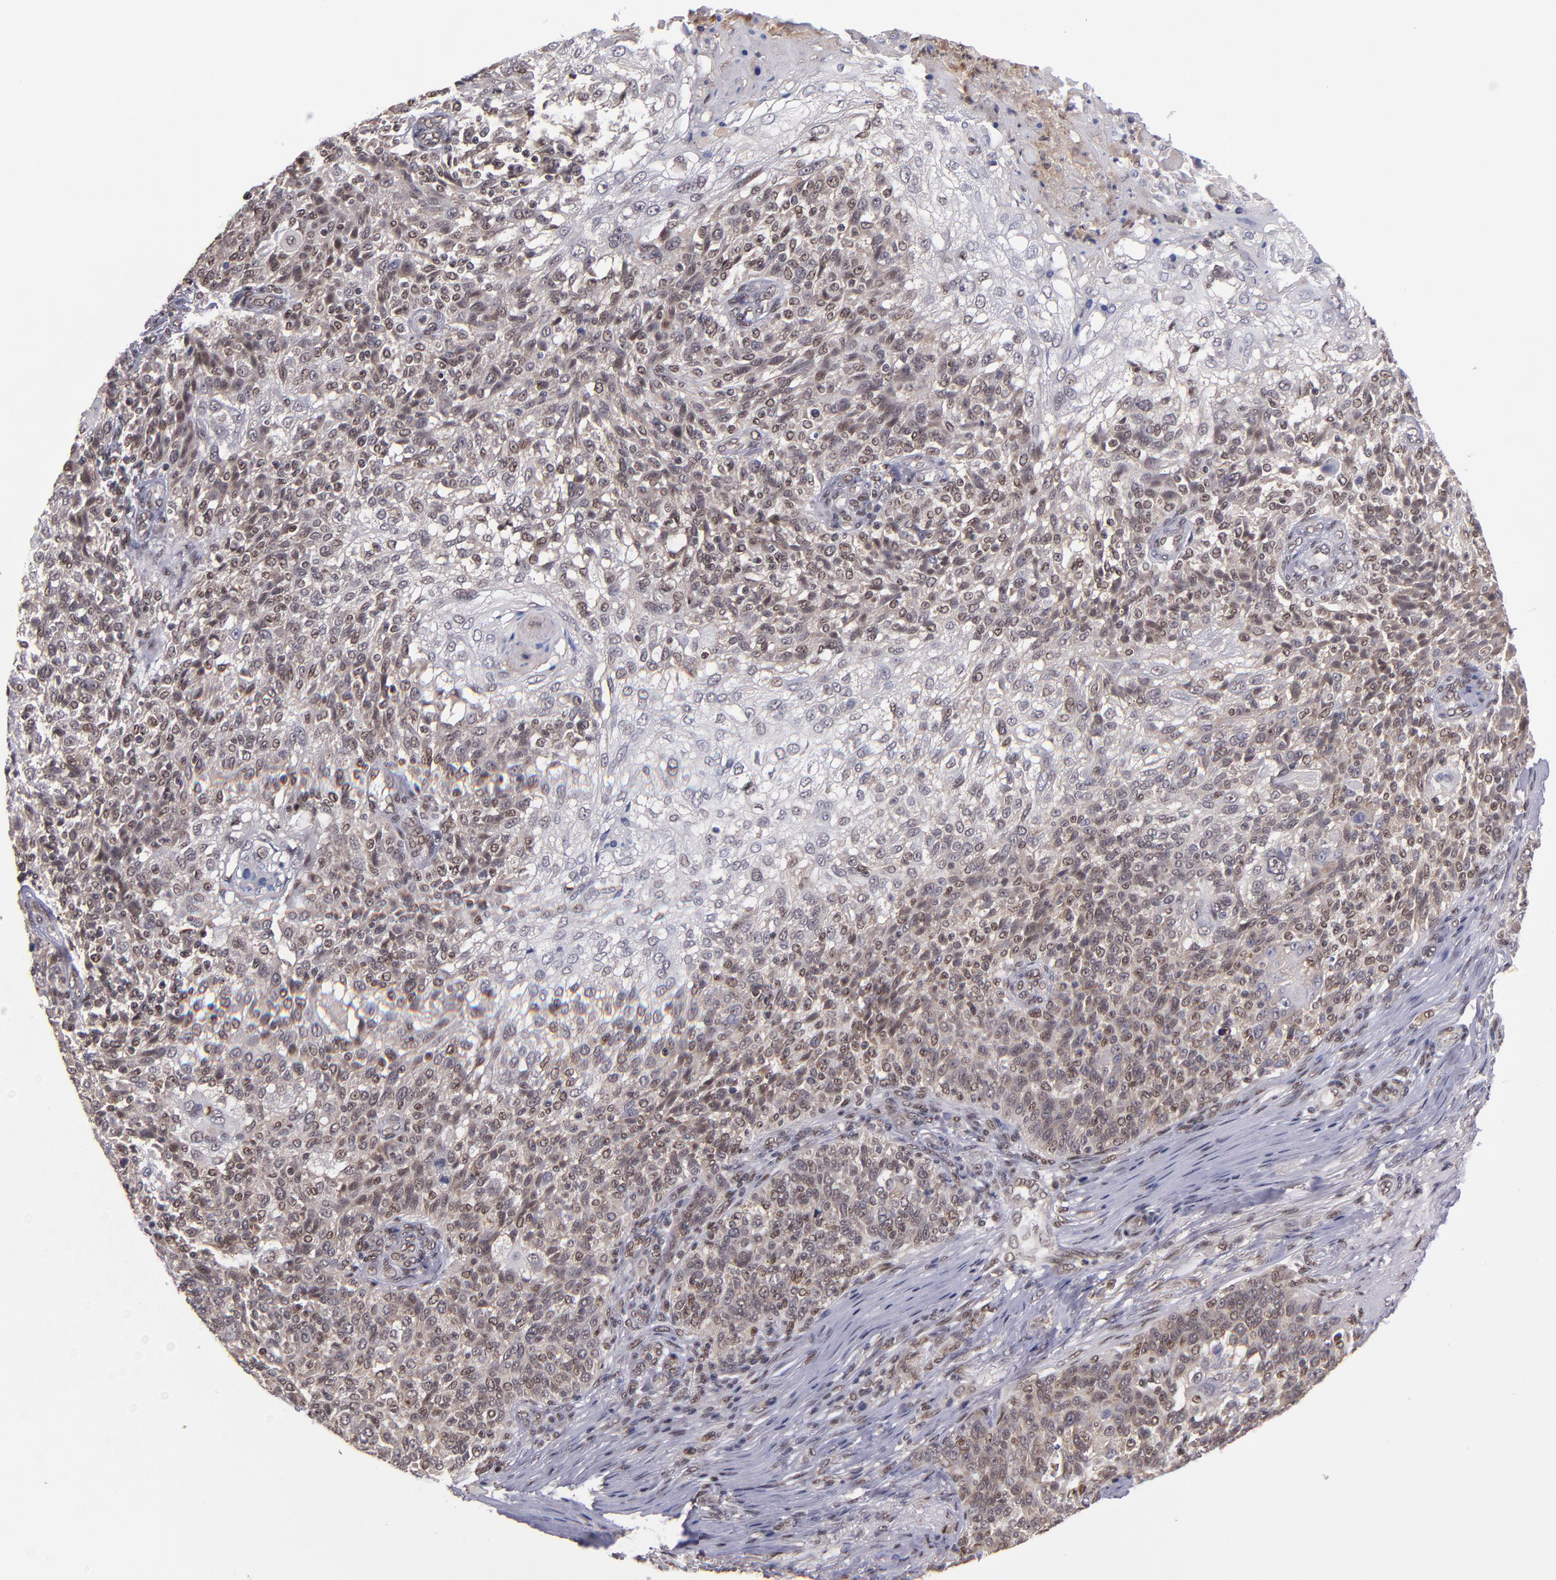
{"staining": {"intensity": "moderate", "quantity": ">75%", "location": "cytoplasmic/membranous,nuclear"}, "tissue": "skin cancer", "cell_type": "Tumor cells", "image_type": "cancer", "snomed": [{"axis": "morphology", "description": "Normal tissue, NOS"}, {"axis": "morphology", "description": "Squamous cell carcinoma, NOS"}, {"axis": "topography", "description": "Skin"}], "caption": "Human skin cancer stained for a protein (brown) shows moderate cytoplasmic/membranous and nuclear positive expression in approximately >75% of tumor cells.", "gene": "EP300", "patient": {"sex": "female", "age": 83}}